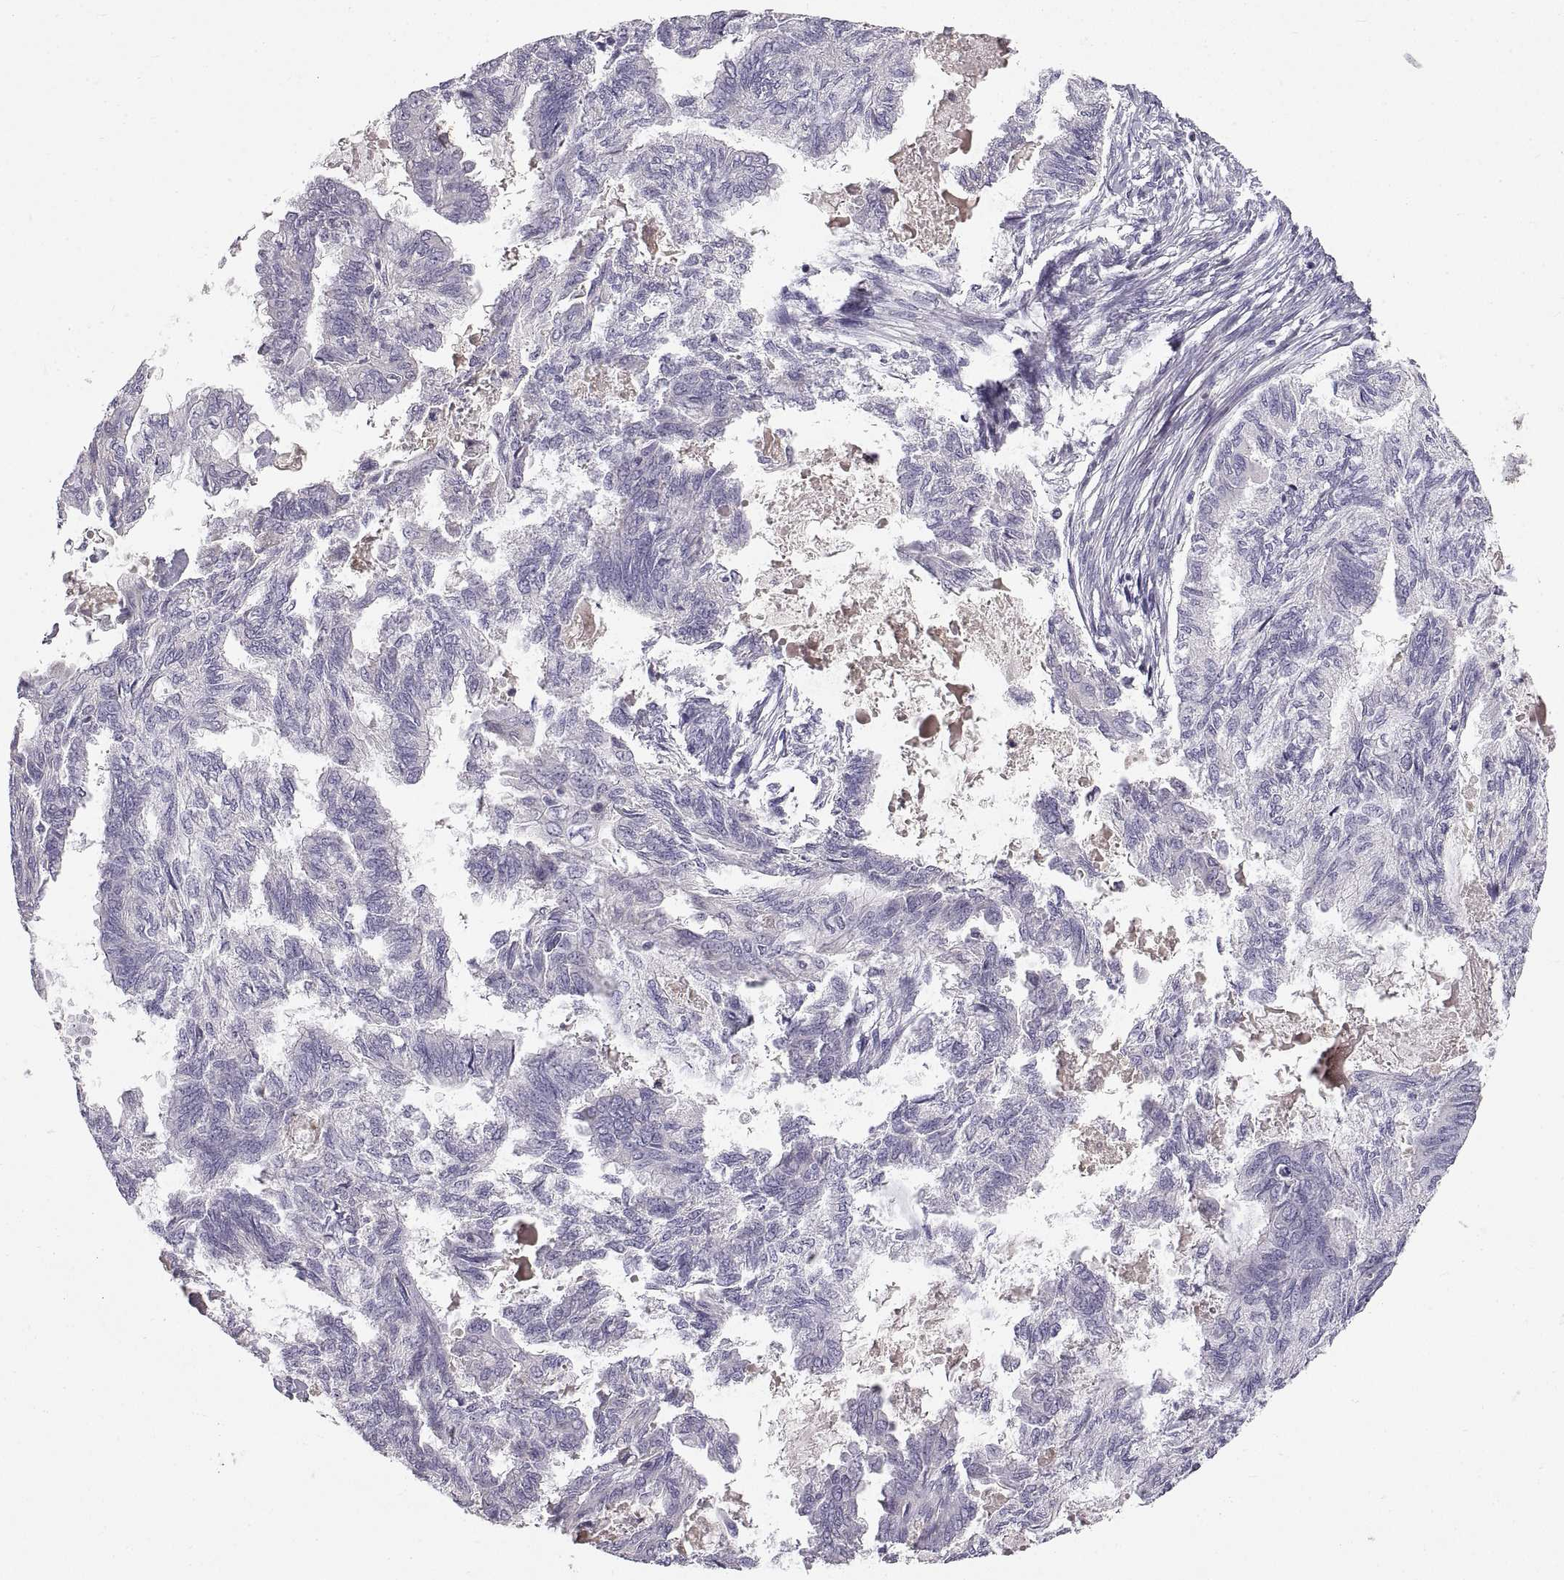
{"staining": {"intensity": "negative", "quantity": "none", "location": "none"}, "tissue": "endometrial cancer", "cell_type": "Tumor cells", "image_type": "cancer", "snomed": [{"axis": "morphology", "description": "Adenocarcinoma, NOS"}, {"axis": "topography", "description": "Endometrium"}], "caption": "The immunohistochemistry (IHC) micrograph has no significant expression in tumor cells of endometrial adenocarcinoma tissue. (Stains: DAB IHC with hematoxylin counter stain, Microscopy: brightfield microscopy at high magnification).", "gene": "ADAM32", "patient": {"sex": "female", "age": 86}}